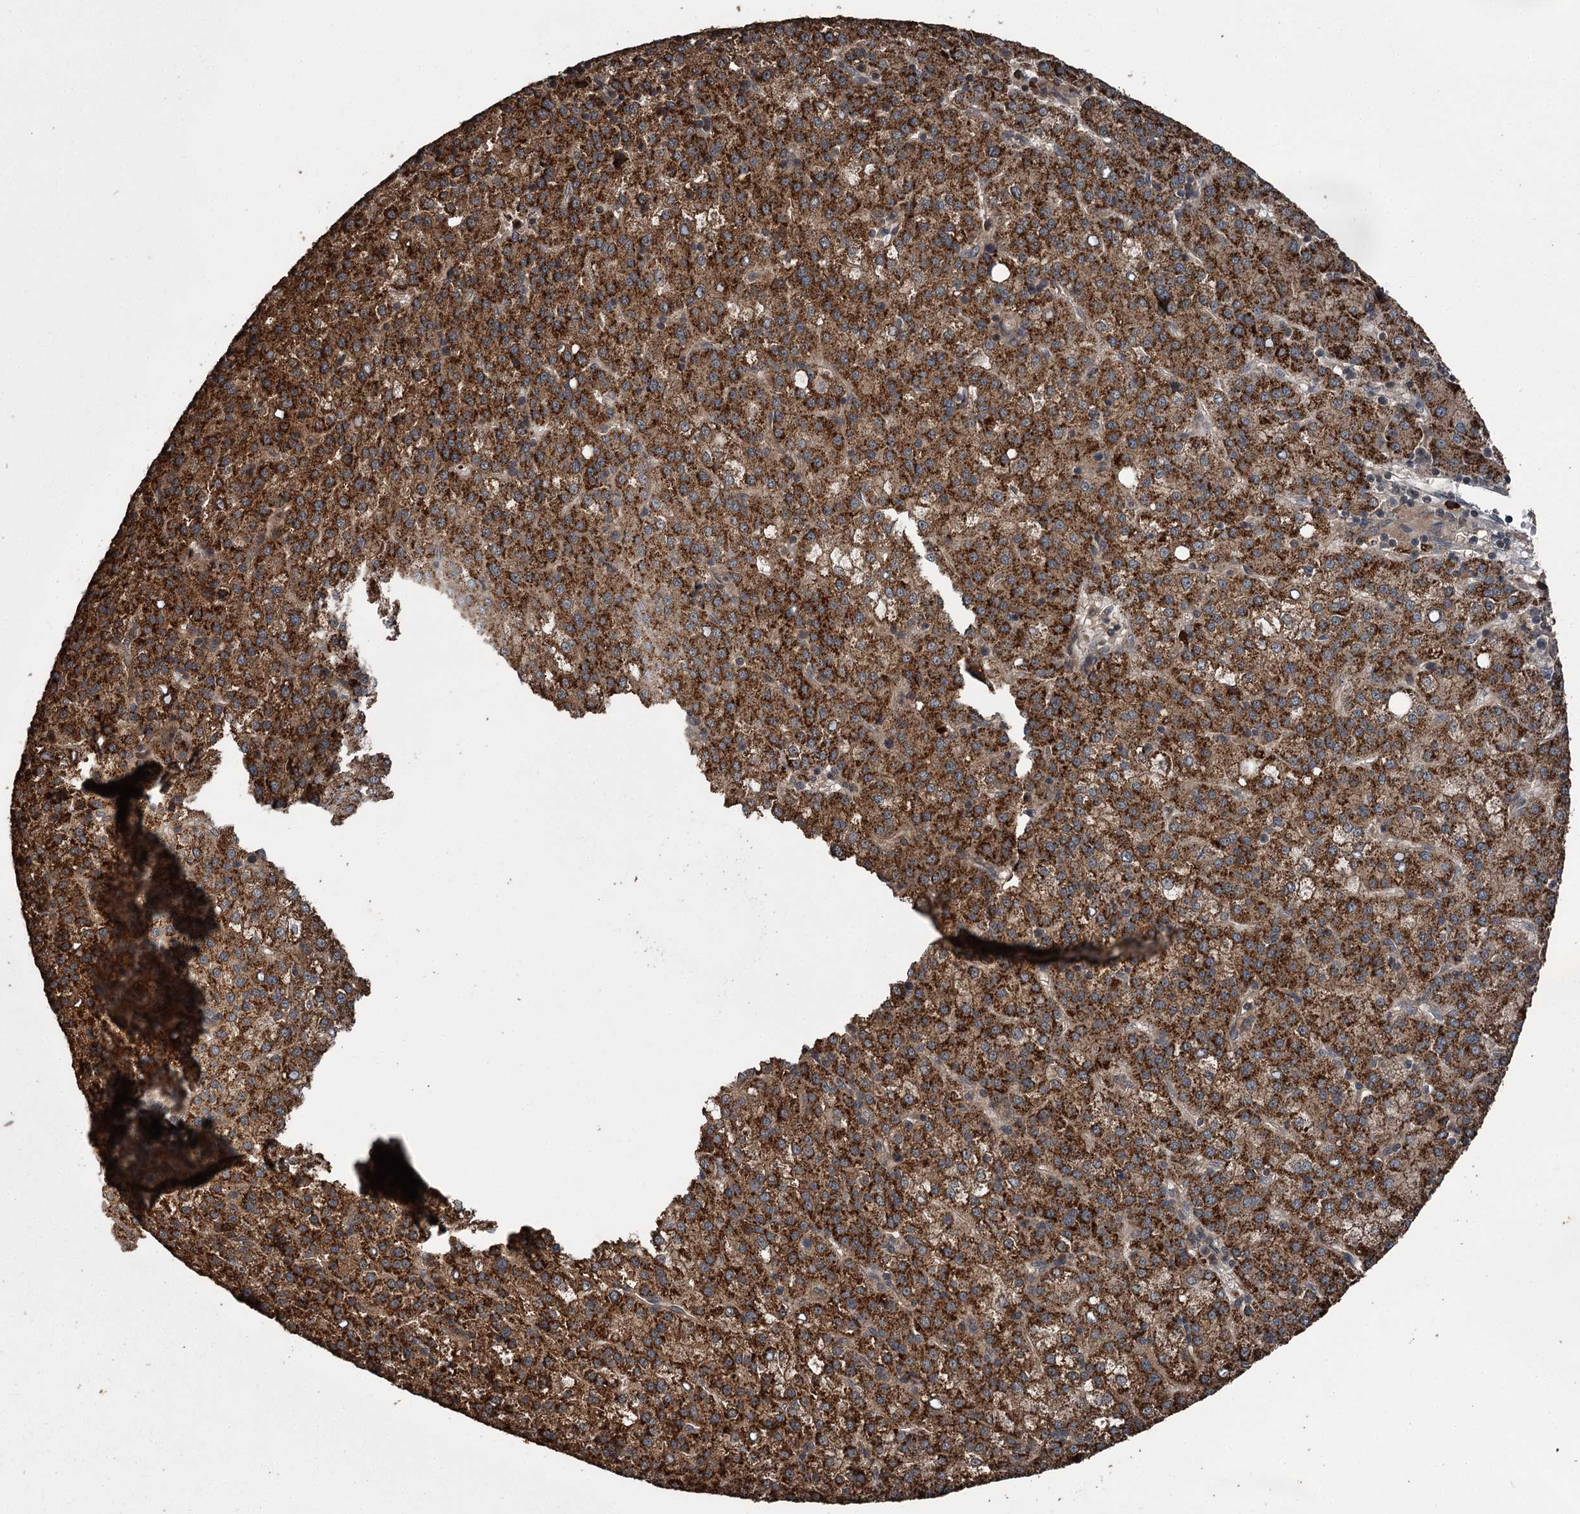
{"staining": {"intensity": "strong", "quantity": ">75%", "location": "cytoplasmic/membranous"}, "tissue": "liver cancer", "cell_type": "Tumor cells", "image_type": "cancer", "snomed": [{"axis": "morphology", "description": "Carcinoma, Hepatocellular, NOS"}, {"axis": "topography", "description": "Liver"}], "caption": "The image exhibits staining of liver cancer (hepatocellular carcinoma), revealing strong cytoplasmic/membranous protein positivity (brown color) within tumor cells.", "gene": "RAB21", "patient": {"sex": "female", "age": 58}}